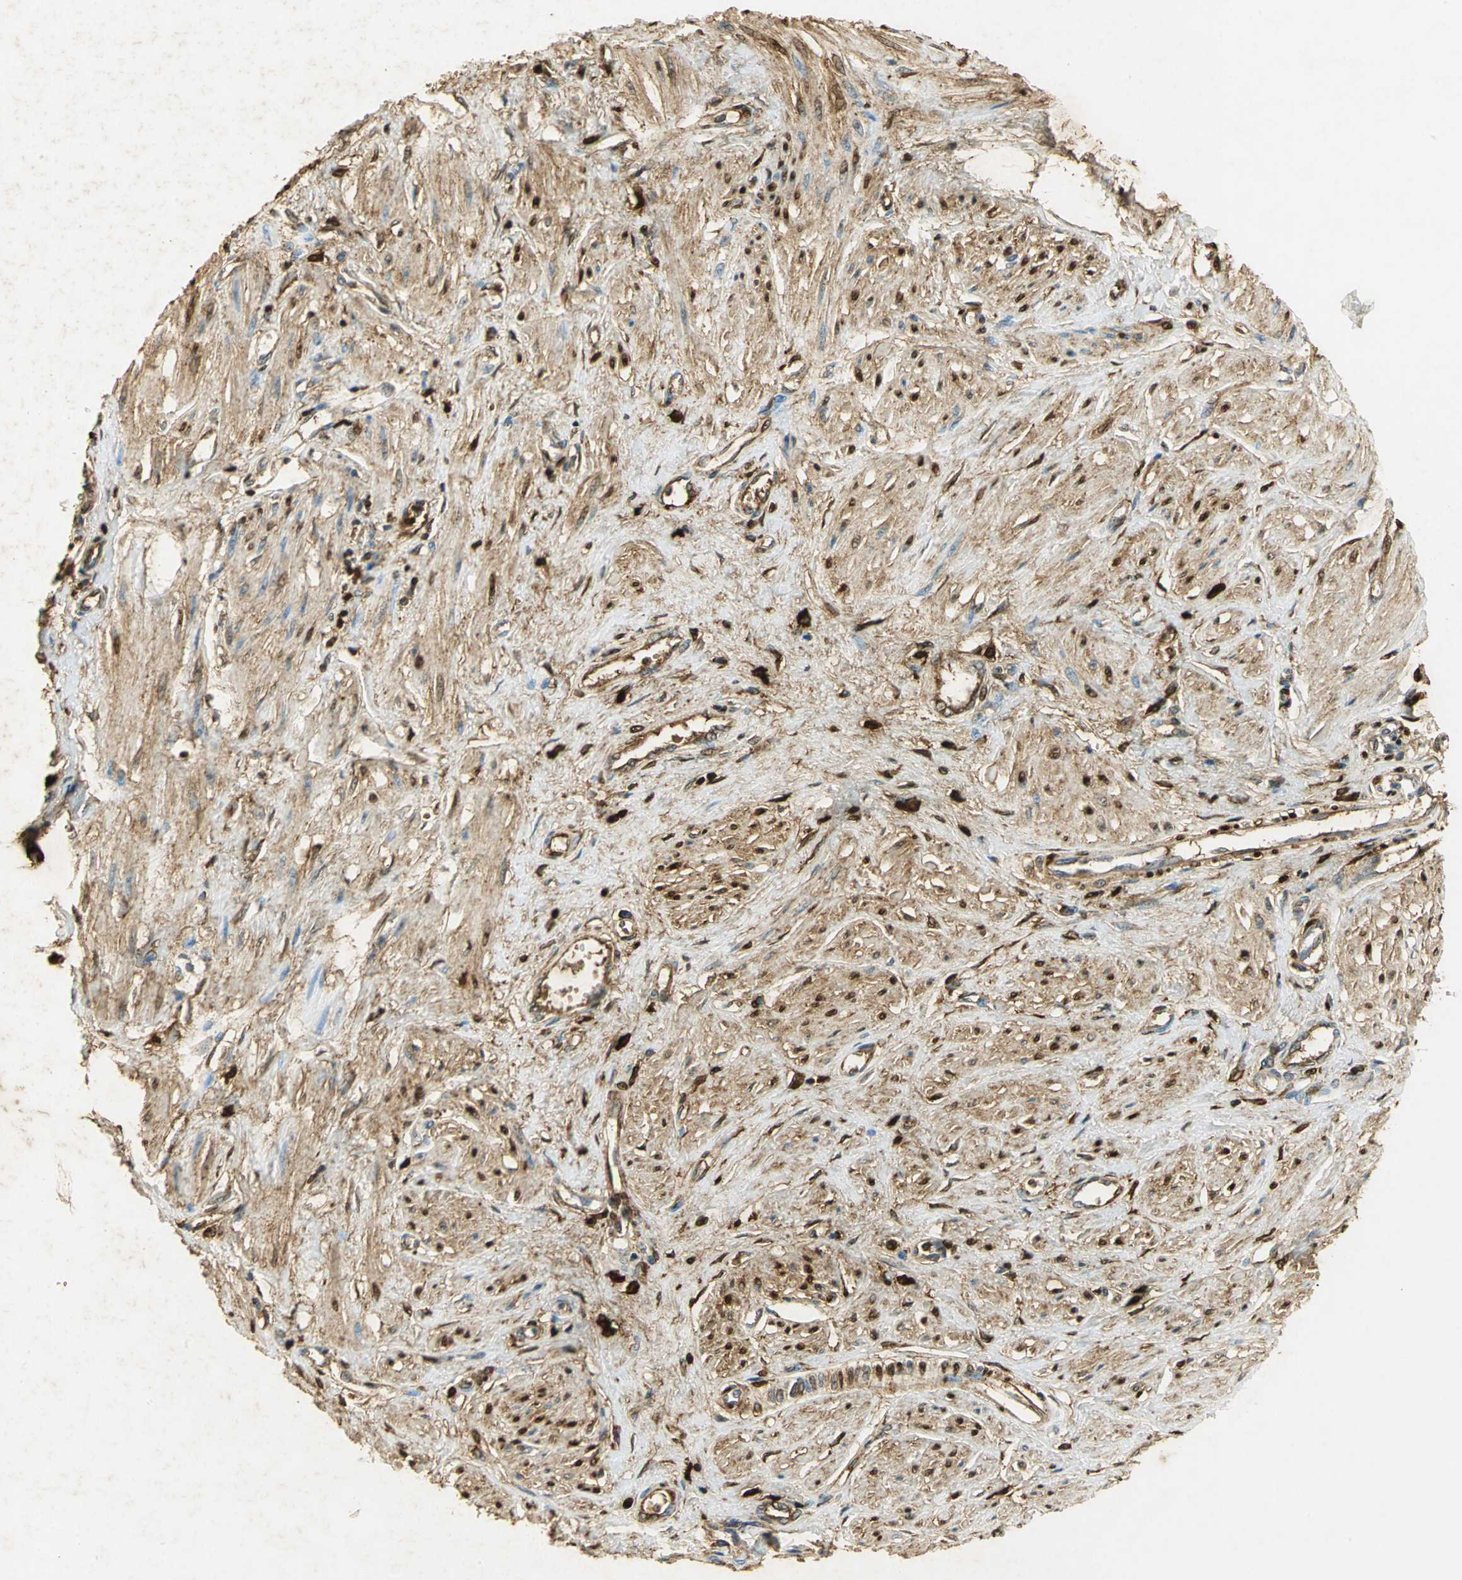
{"staining": {"intensity": "strong", "quantity": ">75%", "location": "cytoplasmic/membranous,nuclear"}, "tissue": "smooth muscle", "cell_type": "Smooth muscle cells", "image_type": "normal", "snomed": [{"axis": "morphology", "description": "Normal tissue, NOS"}, {"axis": "topography", "description": "Smooth muscle"}, {"axis": "topography", "description": "Uterus"}], "caption": "Smooth muscle cells demonstrate high levels of strong cytoplasmic/membranous,nuclear staining in about >75% of cells in unremarkable human smooth muscle. Immunohistochemistry (ihc) stains the protein of interest in brown and the nuclei are stained blue.", "gene": "ANXA4", "patient": {"sex": "female", "age": 39}}